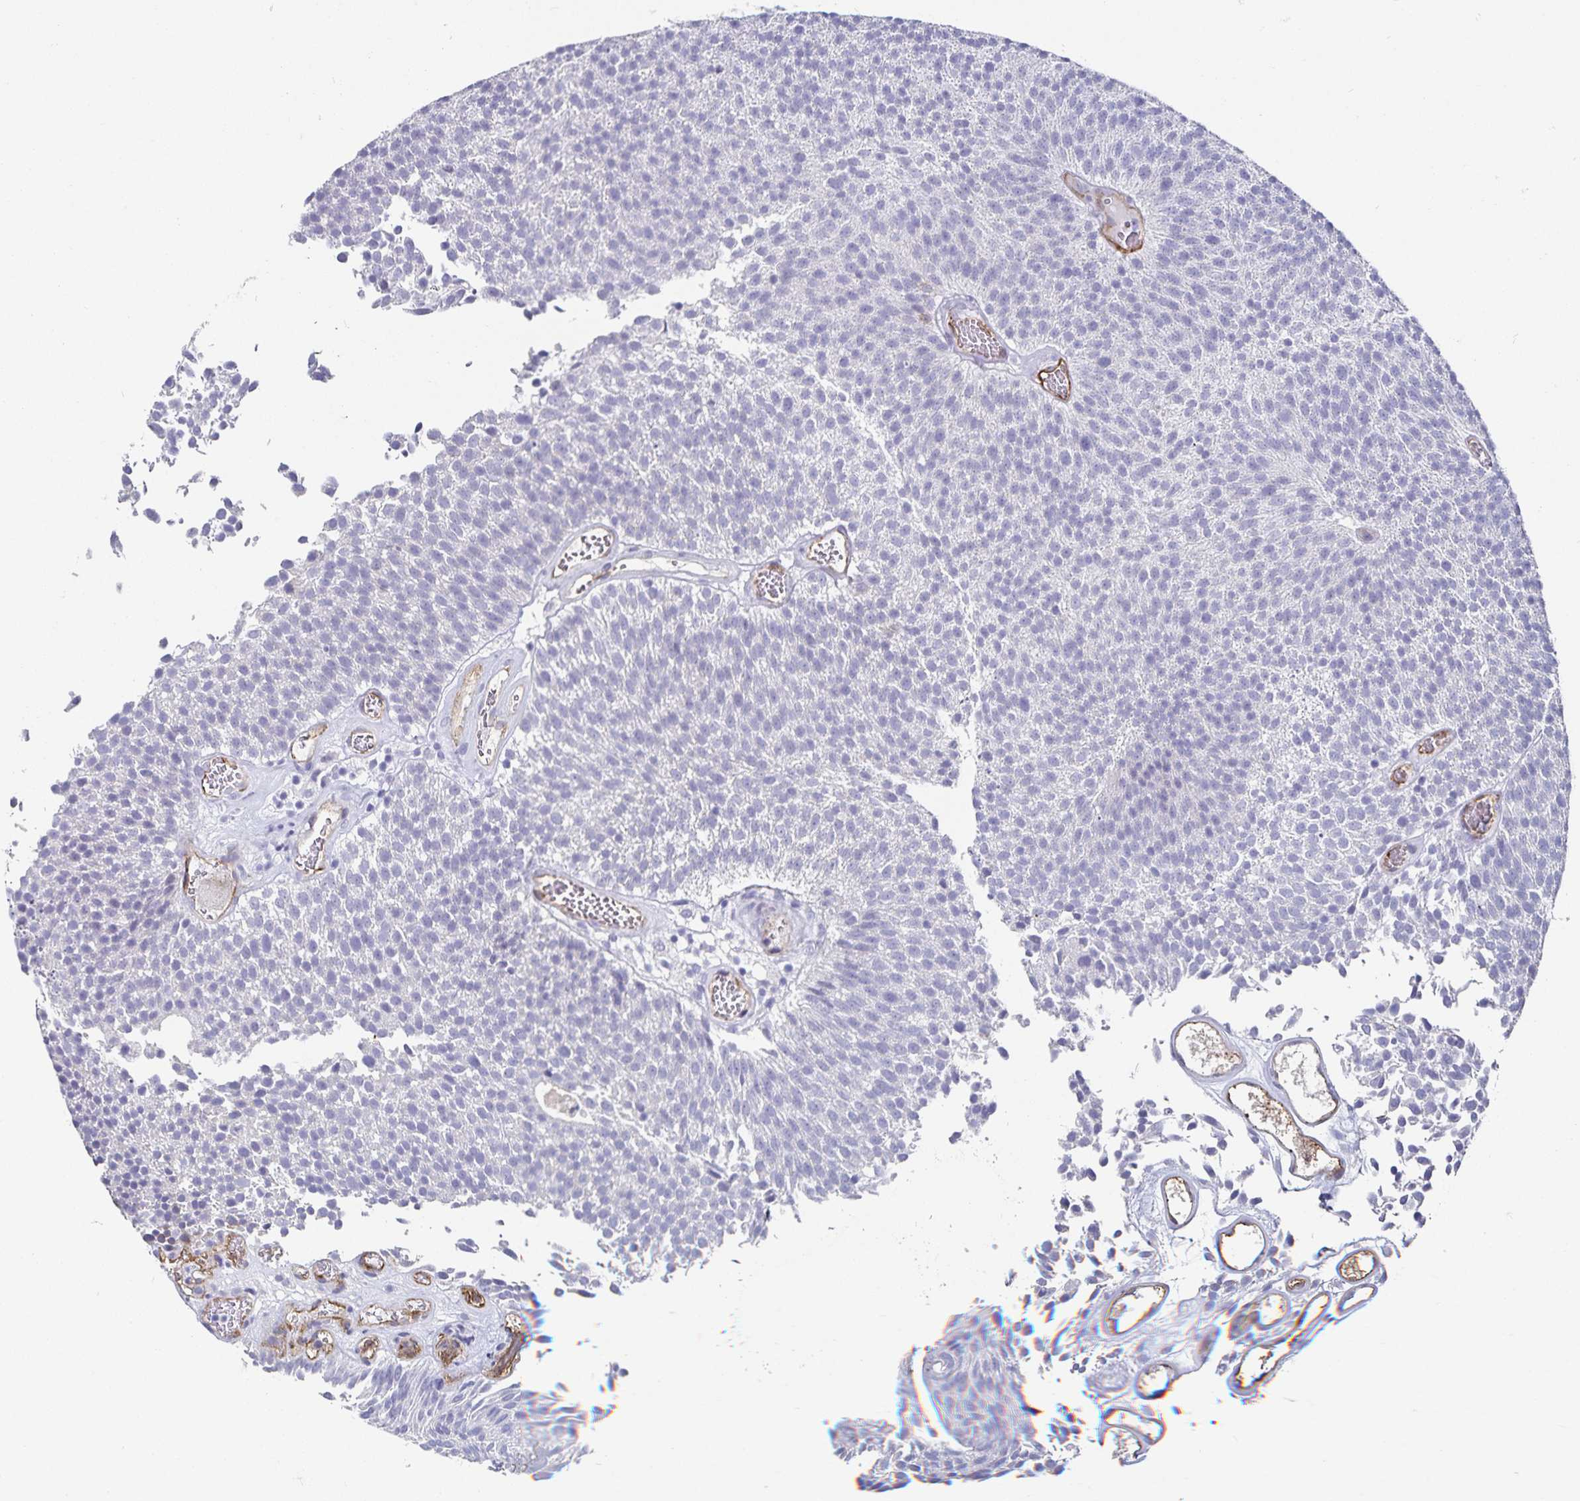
{"staining": {"intensity": "negative", "quantity": "none", "location": "none"}, "tissue": "urothelial cancer", "cell_type": "Tumor cells", "image_type": "cancer", "snomed": [{"axis": "morphology", "description": "Urothelial carcinoma, Low grade"}, {"axis": "topography", "description": "Urinary bladder"}], "caption": "IHC micrograph of human urothelial carcinoma (low-grade) stained for a protein (brown), which displays no expression in tumor cells.", "gene": "PODXL", "patient": {"sex": "female", "age": 79}}